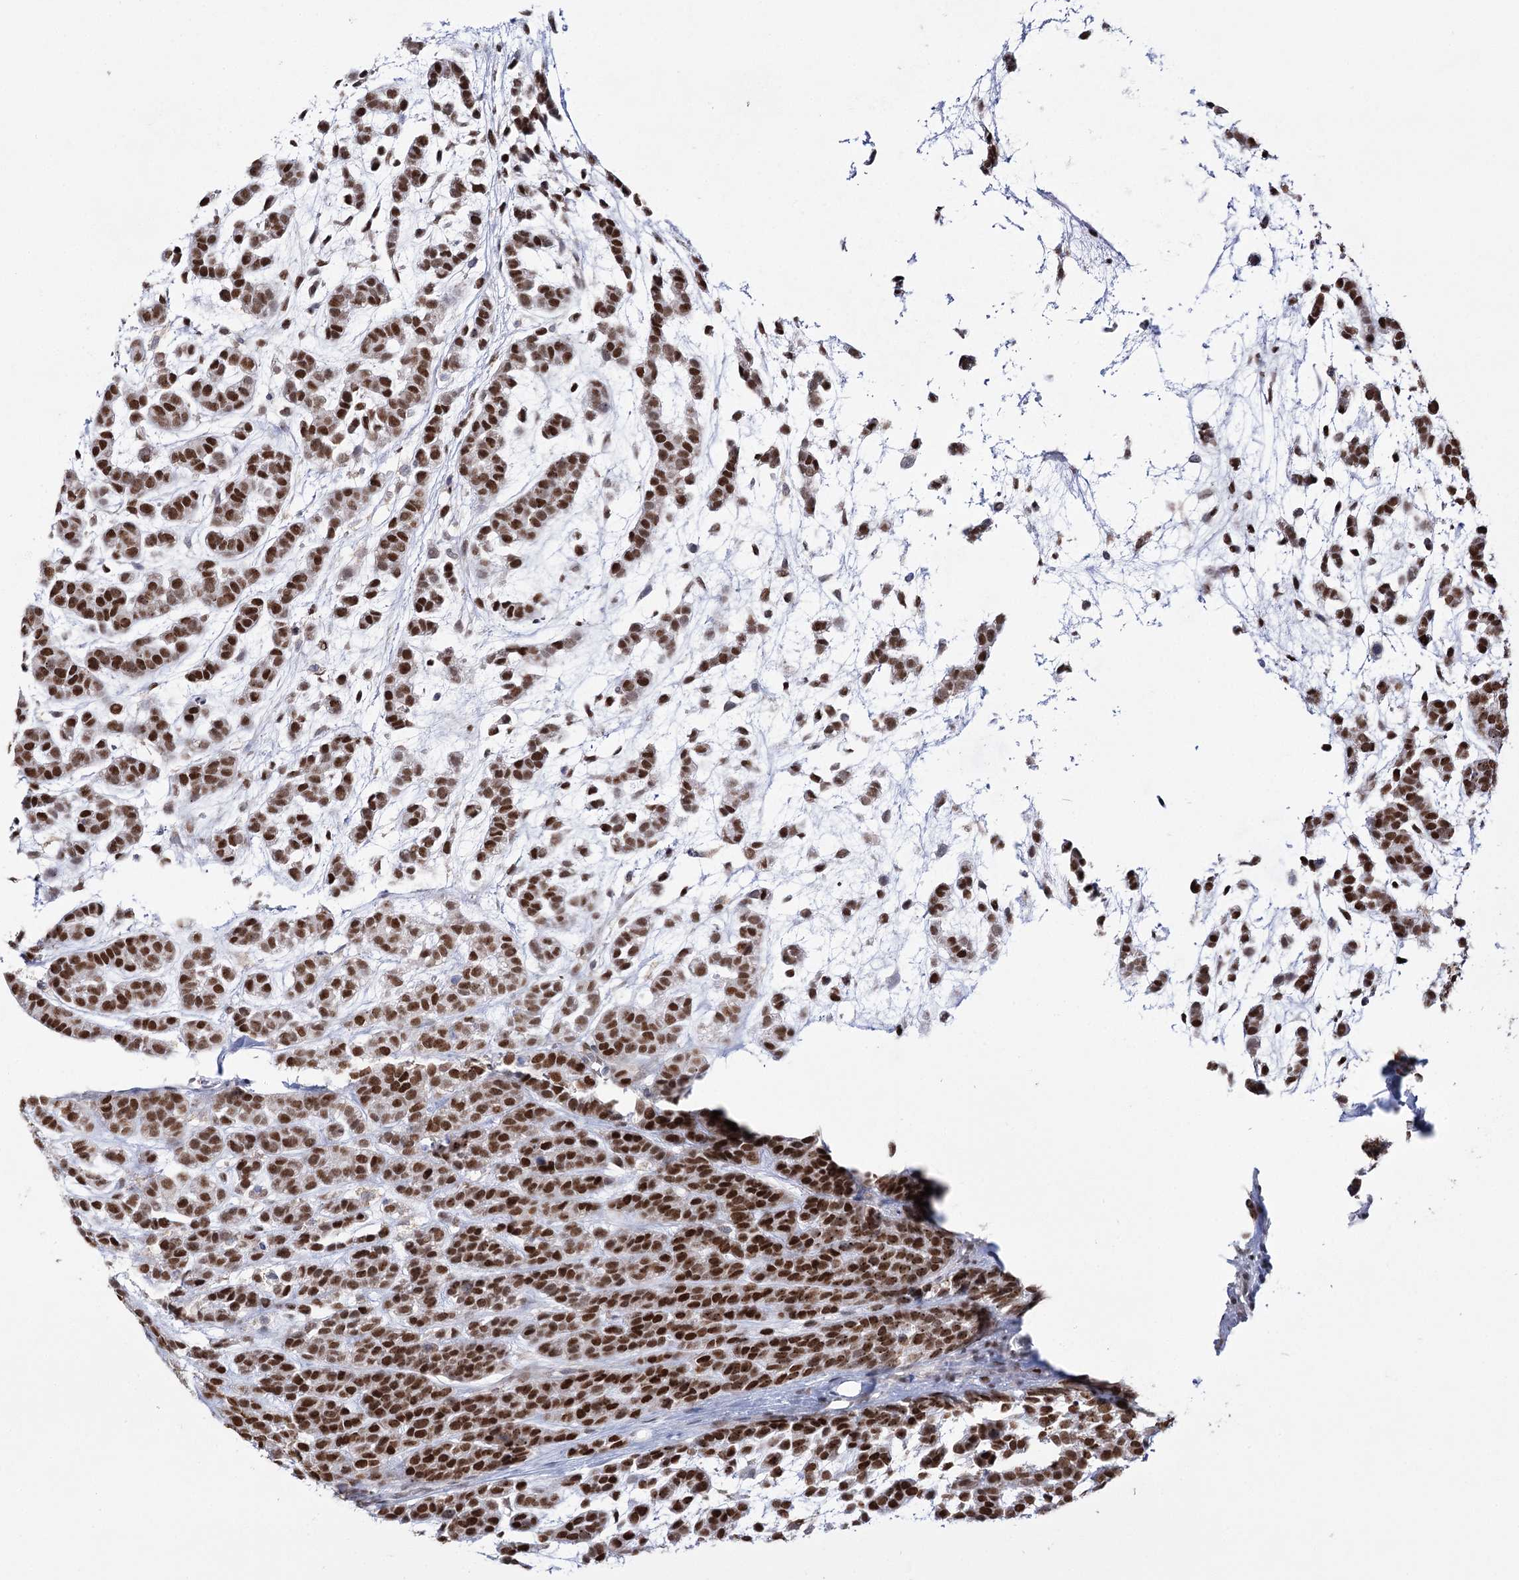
{"staining": {"intensity": "strong", "quantity": ">75%", "location": "nuclear"}, "tissue": "head and neck cancer", "cell_type": "Tumor cells", "image_type": "cancer", "snomed": [{"axis": "morphology", "description": "Adenocarcinoma, NOS"}, {"axis": "morphology", "description": "Adenoma, NOS"}, {"axis": "topography", "description": "Head-Neck"}], "caption": "Immunohistochemistry micrograph of human head and neck cancer stained for a protein (brown), which shows high levels of strong nuclear expression in about >75% of tumor cells.", "gene": "VGLL4", "patient": {"sex": "female", "age": 55}}